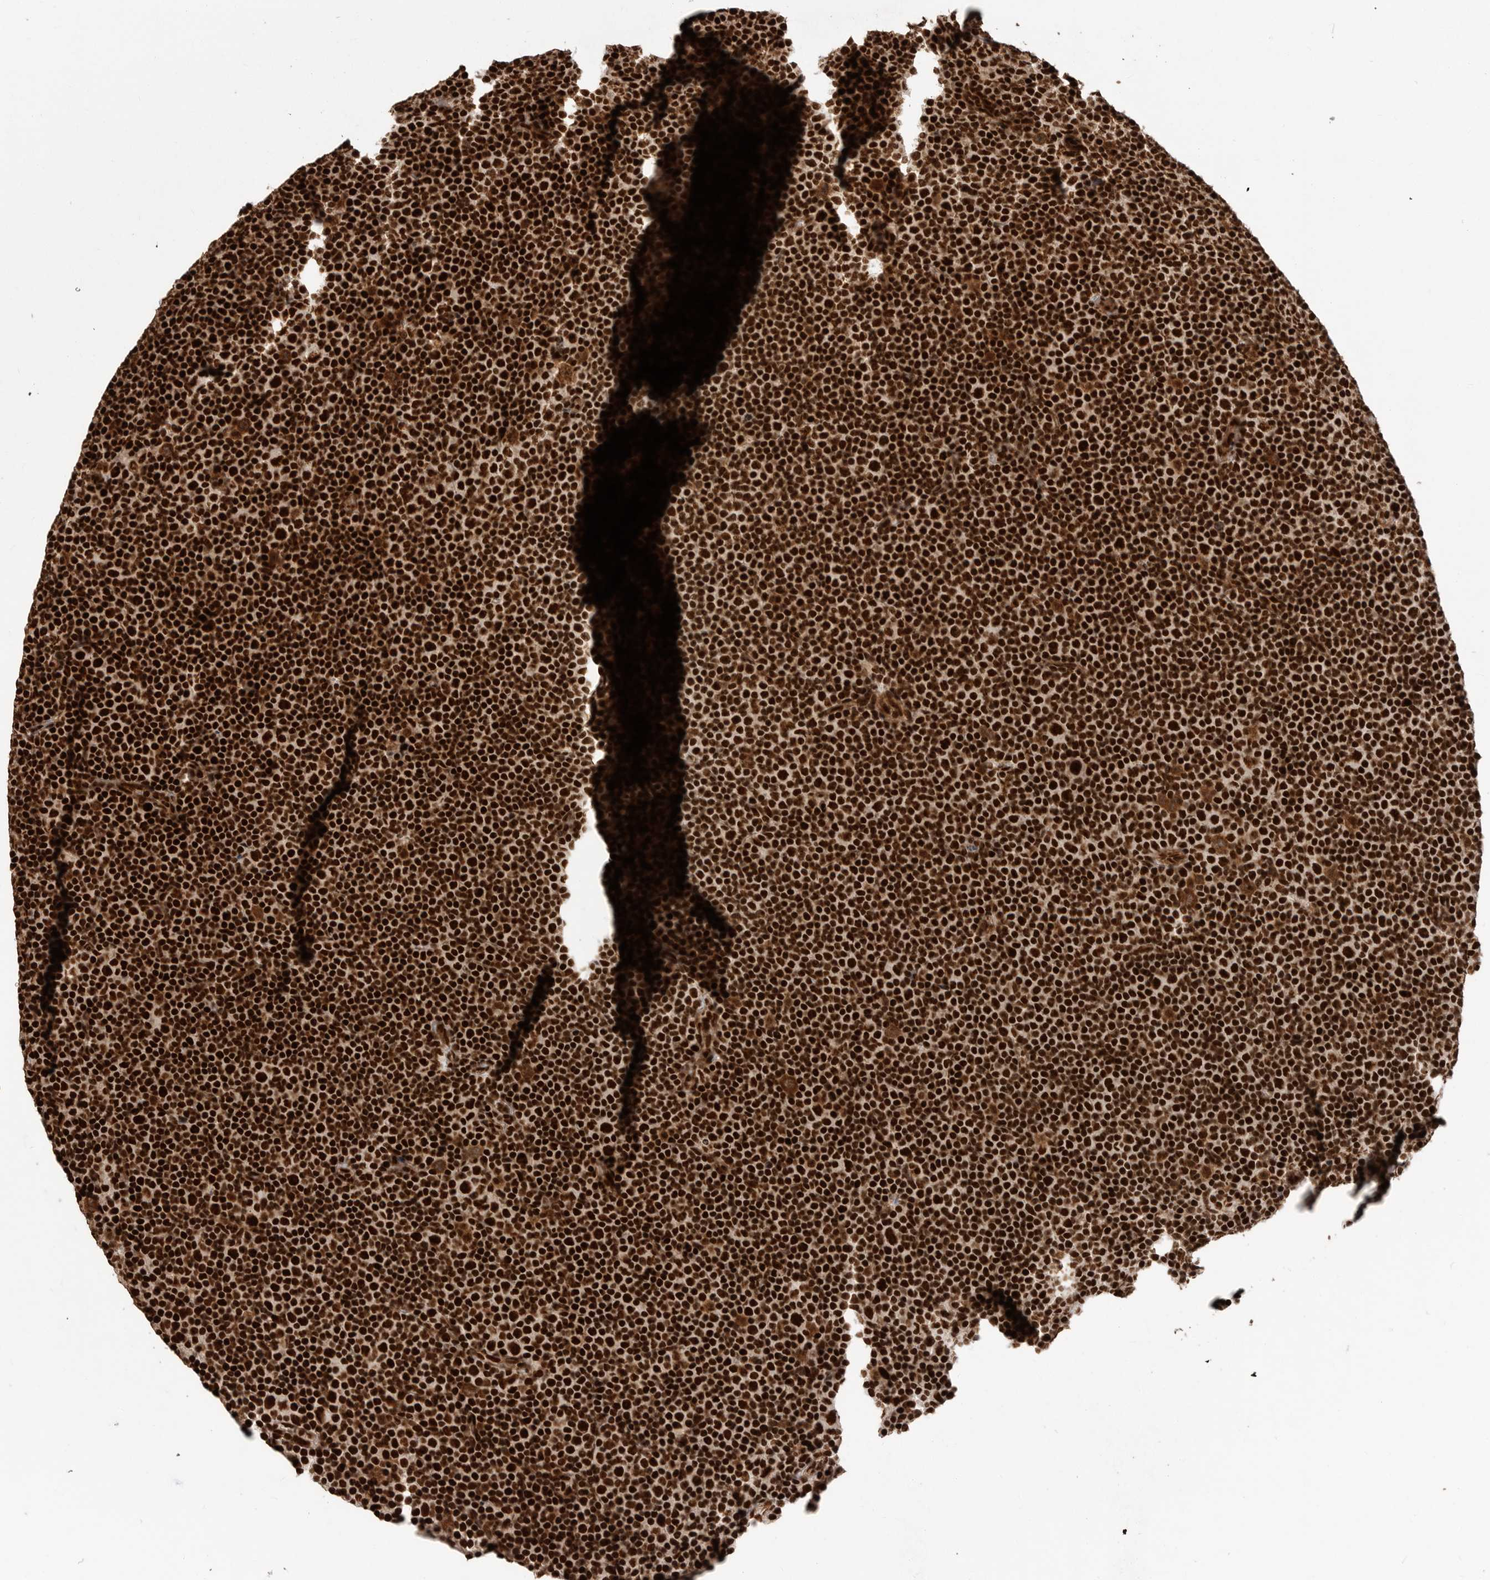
{"staining": {"intensity": "strong", "quantity": ">75%", "location": "nuclear"}, "tissue": "lymphoma", "cell_type": "Tumor cells", "image_type": "cancer", "snomed": [{"axis": "morphology", "description": "Malignant lymphoma, non-Hodgkin's type, Low grade"}, {"axis": "topography", "description": "Lymph node"}], "caption": "Human low-grade malignant lymphoma, non-Hodgkin's type stained with a brown dye displays strong nuclear positive staining in about >75% of tumor cells.", "gene": "PPP1R8", "patient": {"sex": "female", "age": 67}}